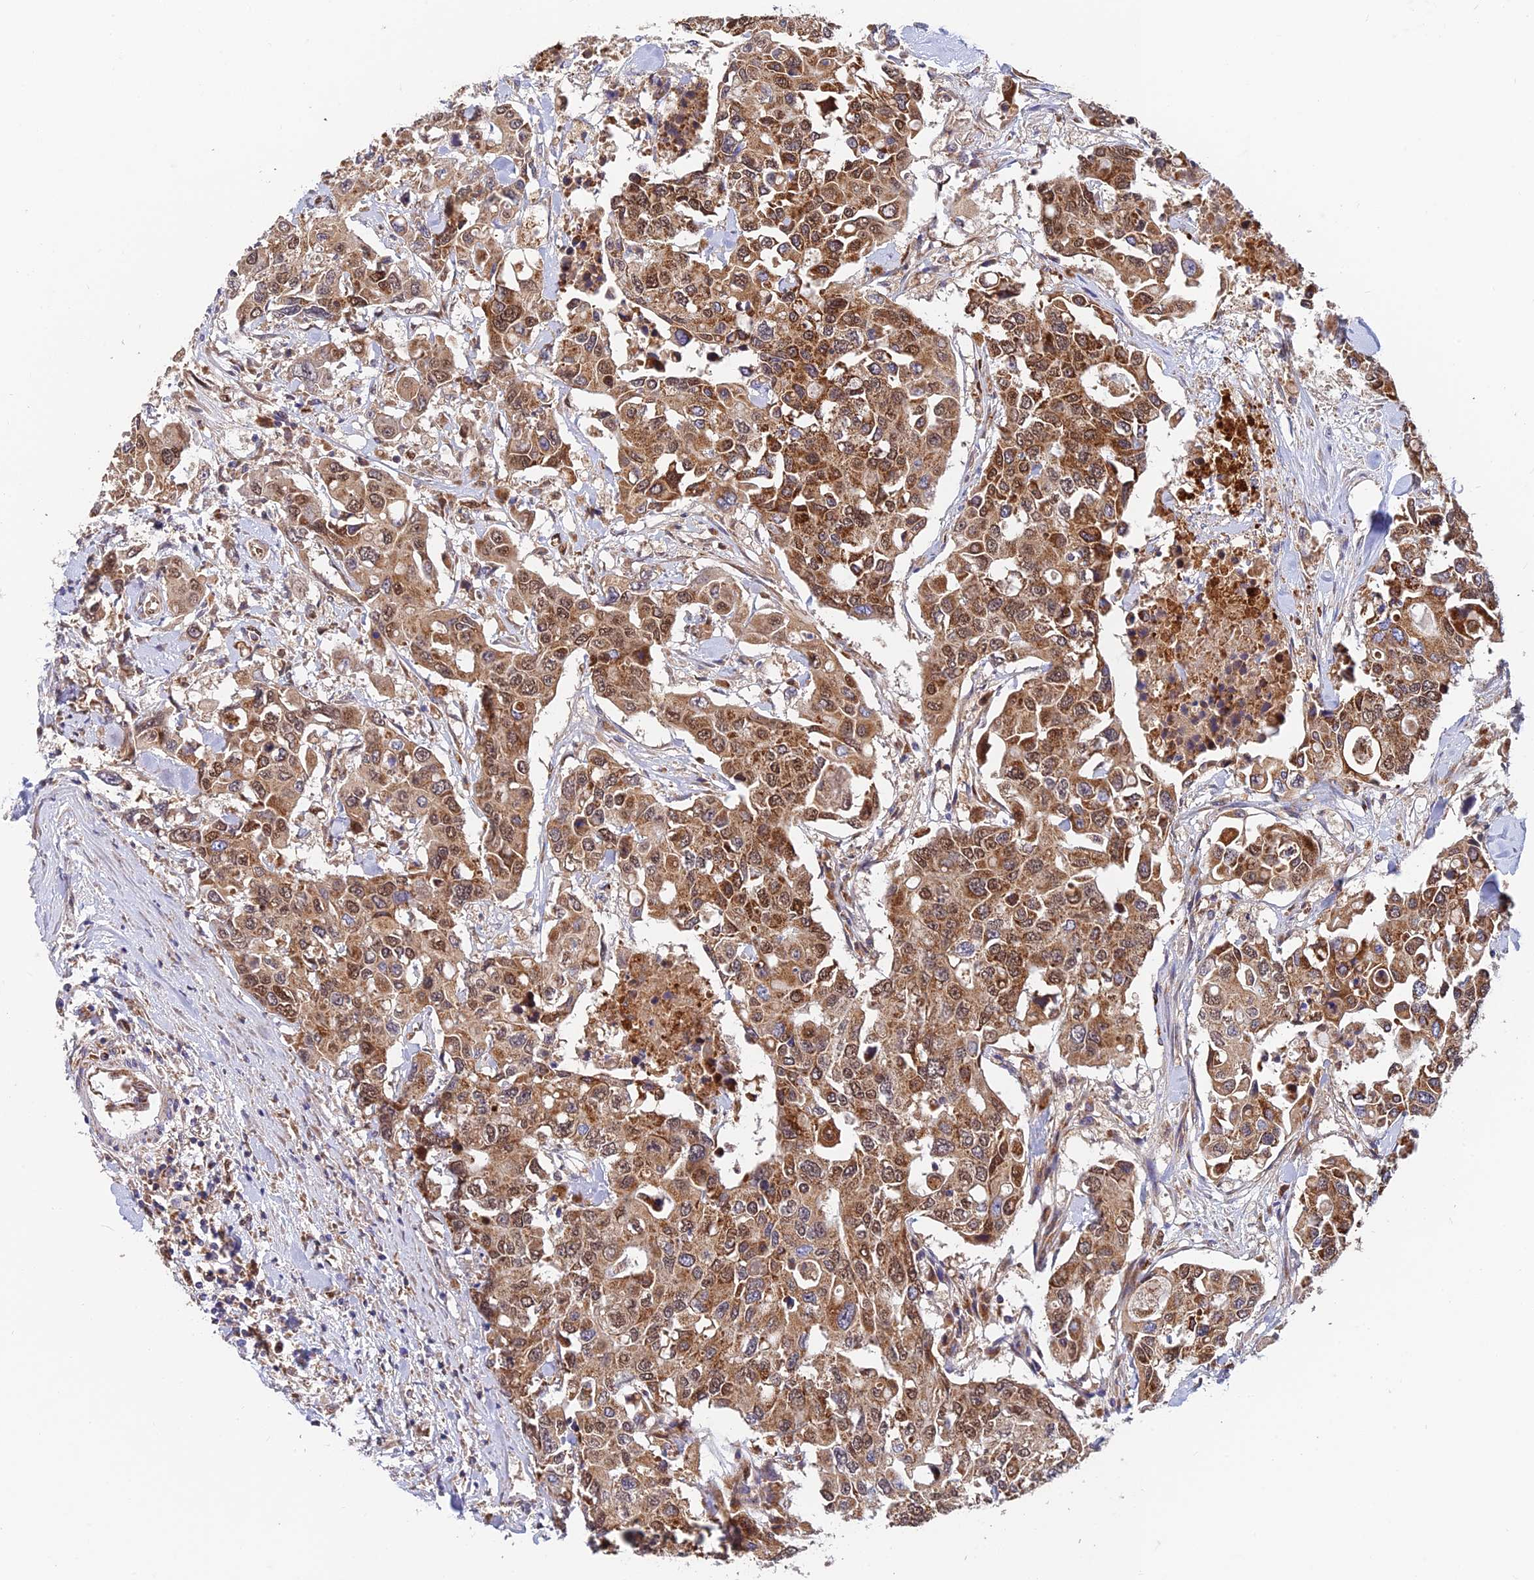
{"staining": {"intensity": "moderate", "quantity": ">75%", "location": "cytoplasmic/membranous"}, "tissue": "colorectal cancer", "cell_type": "Tumor cells", "image_type": "cancer", "snomed": [{"axis": "morphology", "description": "Adenocarcinoma, NOS"}, {"axis": "topography", "description": "Colon"}], "caption": "IHC photomicrograph of neoplastic tissue: human adenocarcinoma (colorectal) stained using immunohistochemistry demonstrates medium levels of moderate protein expression localized specifically in the cytoplasmic/membranous of tumor cells, appearing as a cytoplasmic/membranous brown color.", "gene": "PODNL1", "patient": {"sex": "male", "age": 77}}